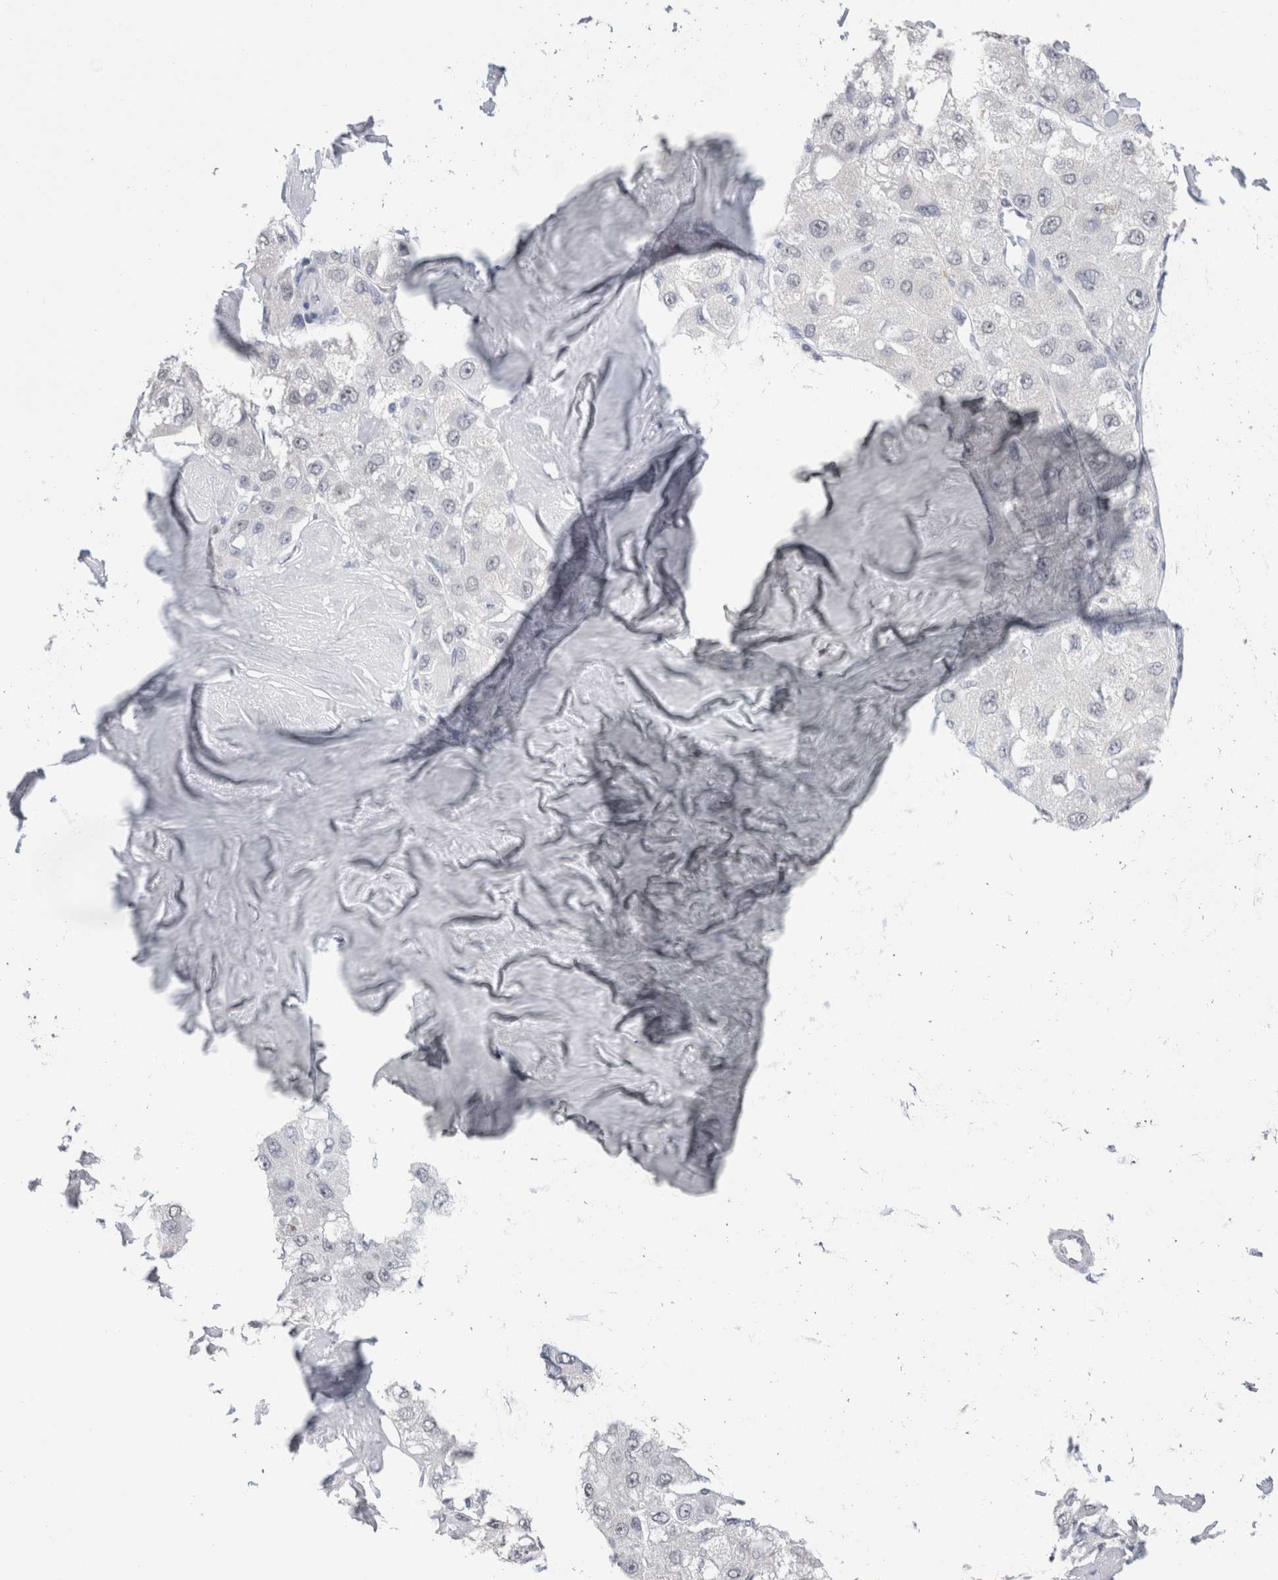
{"staining": {"intensity": "negative", "quantity": "none", "location": "none"}, "tissue": "liver cancer", "cell_type": "Tumor cells", "image_type": "cancer", "snomed": [{"axis": "morphology", "description": "Carcinoma, Hepatocellular, NOS"}, {"axis": "topography", "description": "Liver"}], "caption": "The micrograph displays no significant staining in tumor cells of liver cancer (hepatocellular carcinoma).", "gene": "CADM3", "patient": {"sex": "male", "age": 80}}